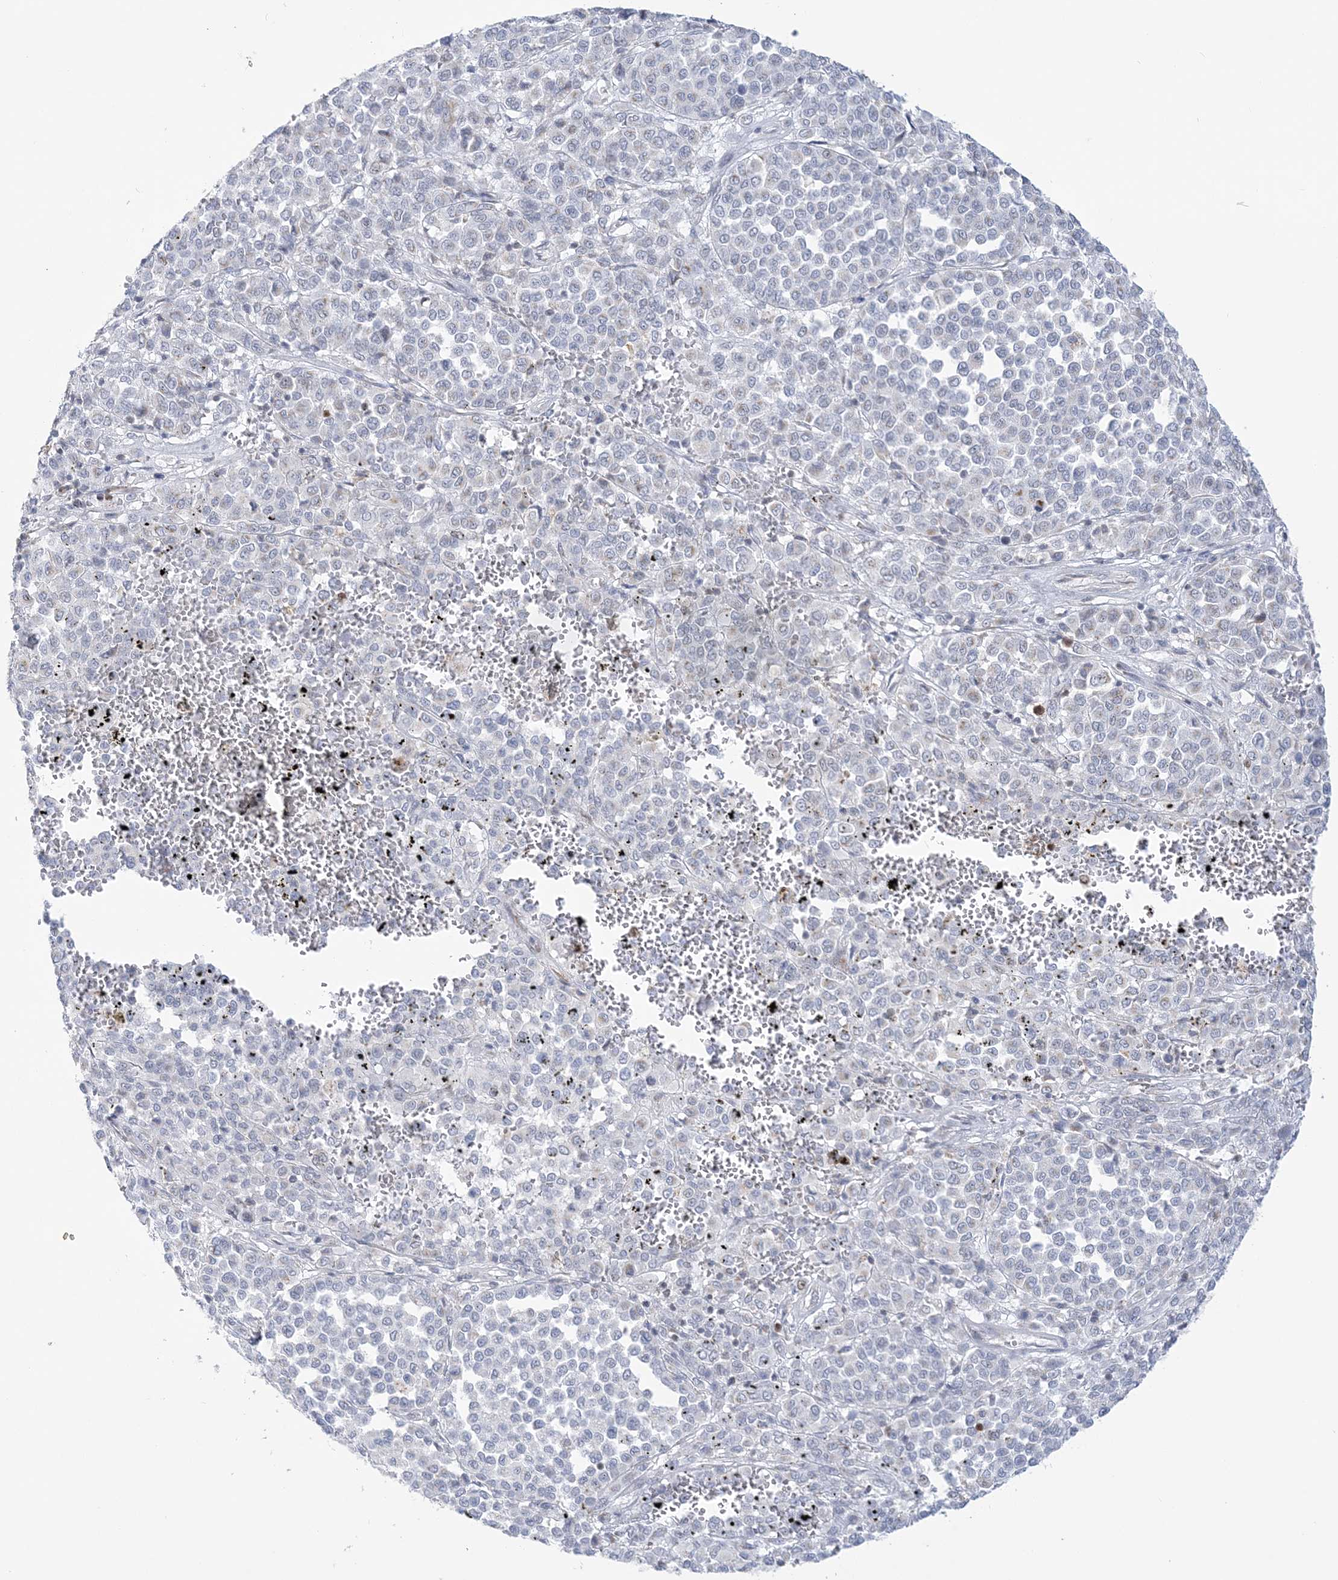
{"staining": {"intensity": "negative", "quantity": "none", "location": "none"}, "tissue": "melanoma", "cell_type": "Tumor cells", "image_type": "cancer", "snomed": [{"axis": "morphology", "description": "Malignant melanoma, Metastatic site"}, {"axis": "topography", "description": "Pancreas"}], "caption": "A high-resolution photomicrograph shows immunohistochemistry staining of melanoma, which demonstrates no significant staining in tumor cells.", "gene": "DDX21", "patient": {"sex": "female", "age": 30}}